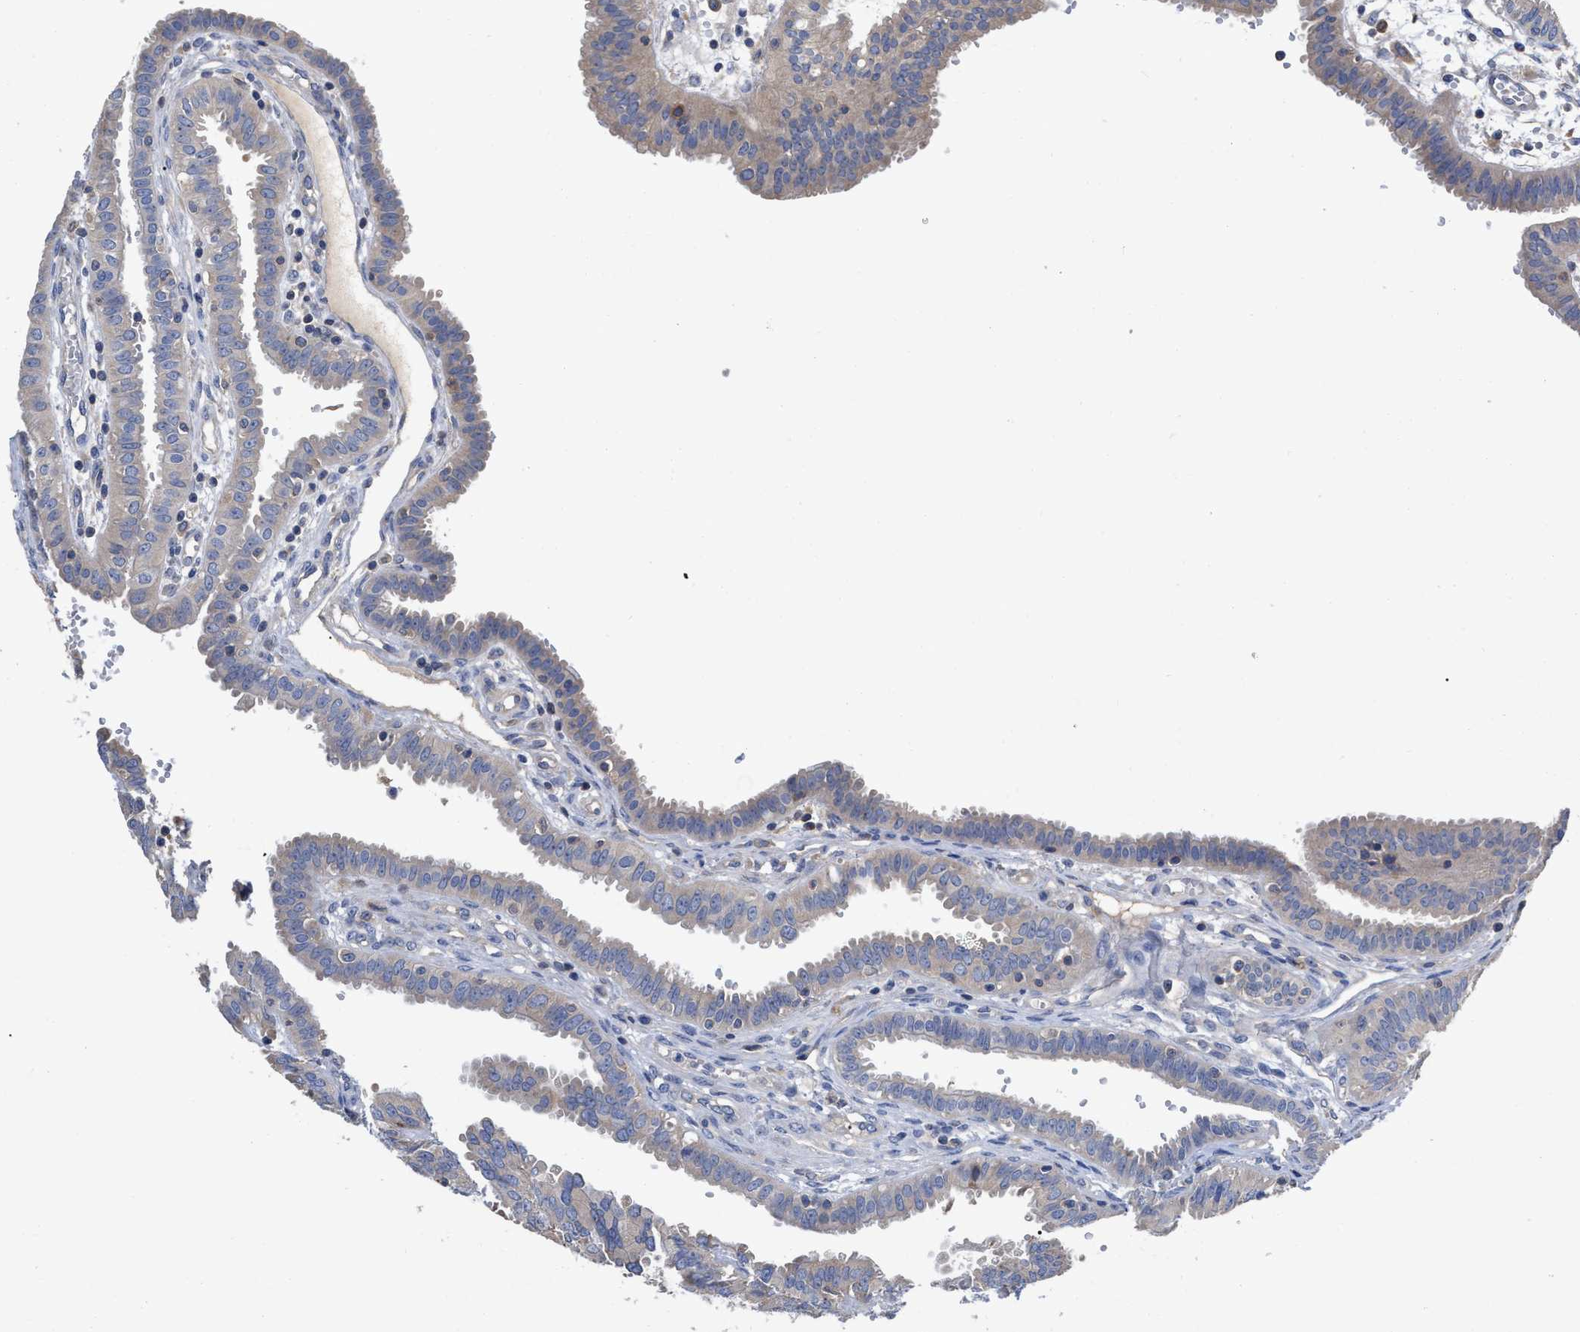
{"staining": {"intensity": "weak", "quantity": "25%-75%", "location": "cytoplasmic/membranous"}, "tissue": "fallopian tube", "cell_type": "Glandular cells", "image_type": "normal", "snomed": [{"axis": "morphology", "description": "Normal tissue, NOS"}, {"axis": "topography", "description": "Fallopian tube"}, {"axis": "topography", "description": "Placenta"}], "caption": "This histopathology image exhibits immunohistochemistry (IHC) staining of benign fallopian tube, with low weak cytoplasmic/membranous staining in about 25%-75% of glandular cells.", "gene": "RAP1GDS1", "patient": {"sex": "female", "age": 32}}